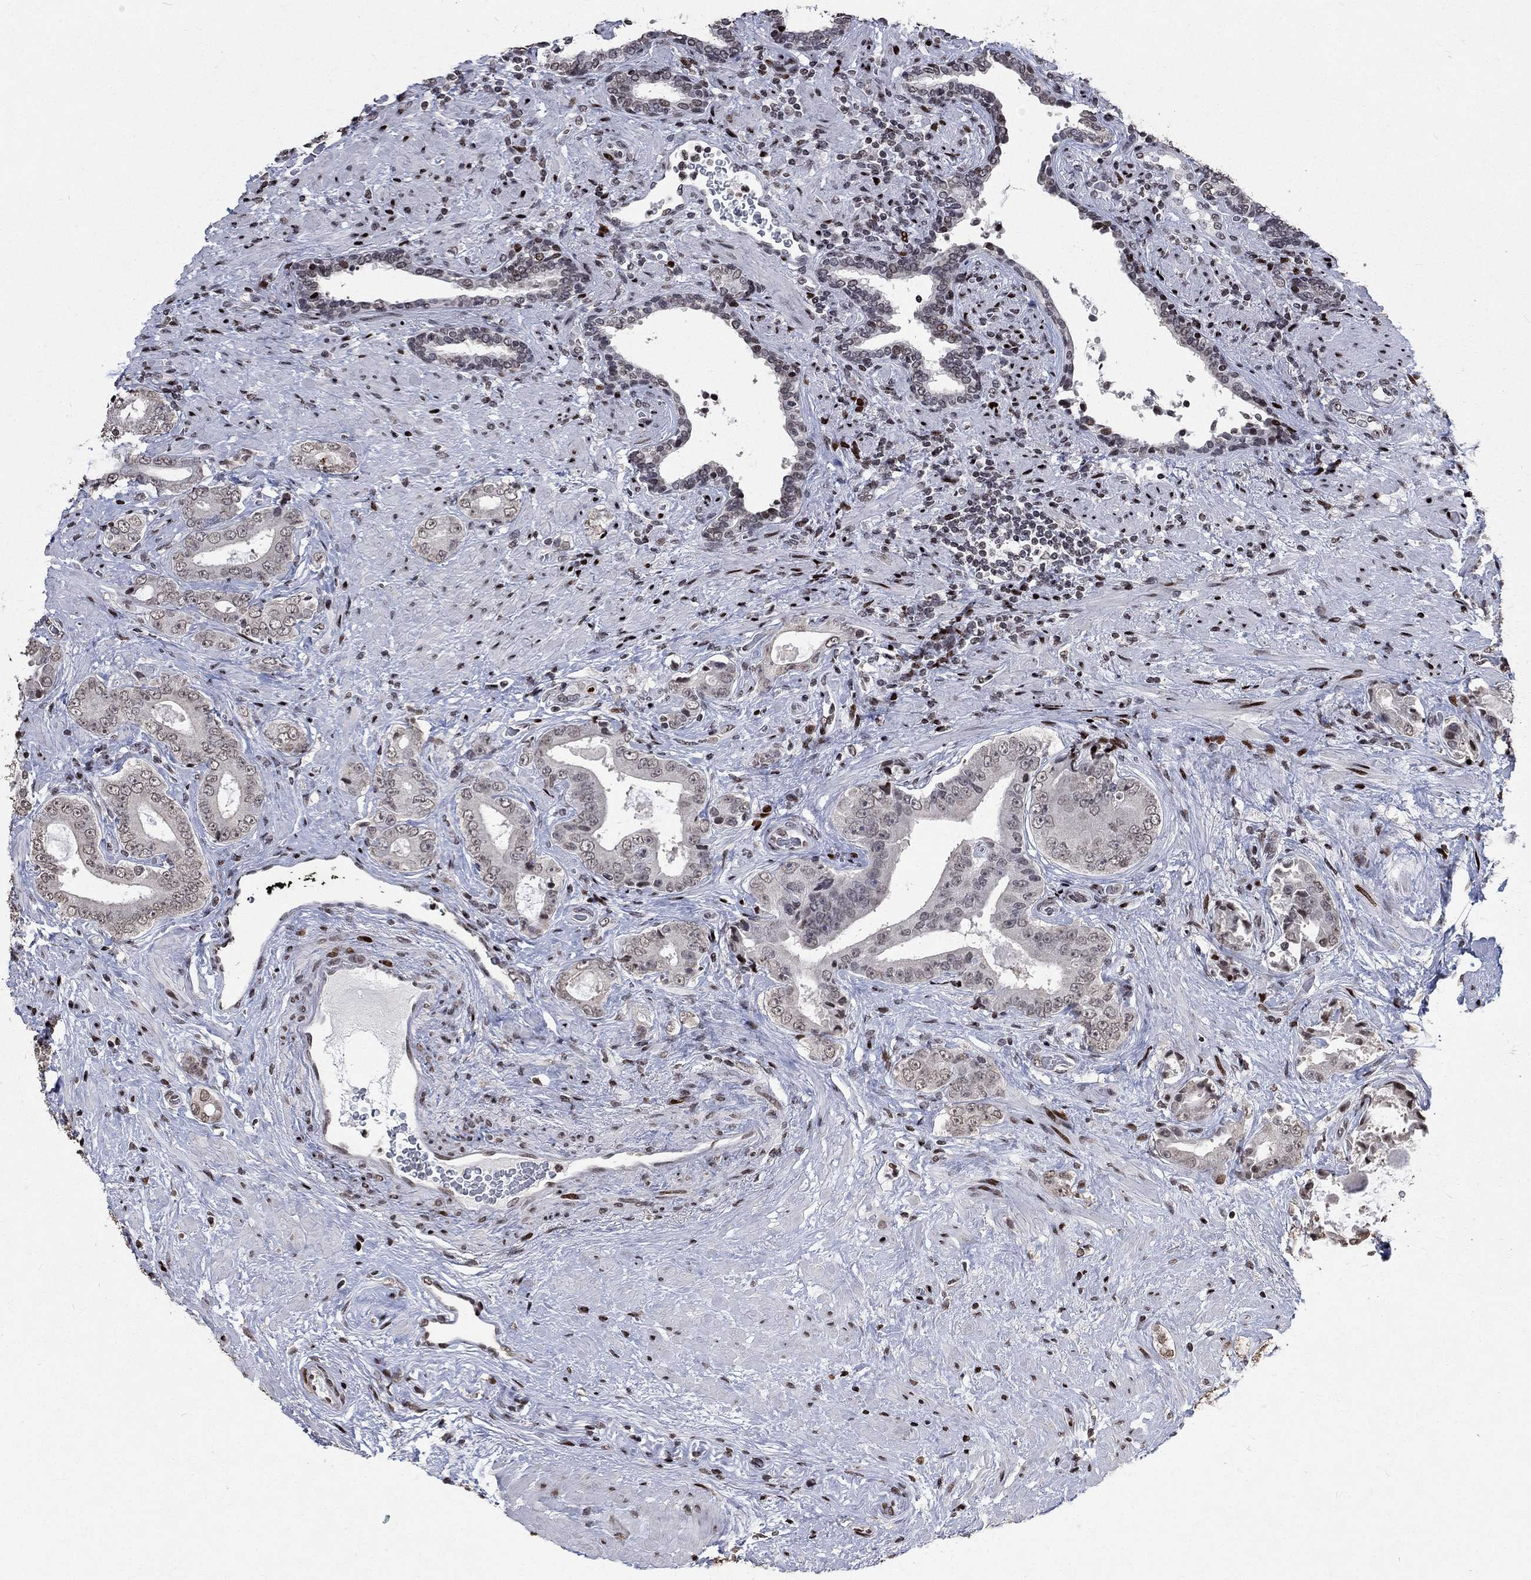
{"staining": {"intensity": "negative", "quantity": "none", "location": "none"}, "tissue": "prostate cancer", "cell_type": "Tumor cells", "image_type": "cancer", "snomed": [{"axis": "morphology", "description": "Adenocarcinoma, Low grade"}, {"axis": "topography", "description": "Prostate and seminal vesicle, NOS"}], "caption": "High power microscopy image of an immunohistochemistry (IHC) histopathology image of prostate cancer (low-grade adenocarcinoma), revealing no significant expression in tumor cells.", "gene": "SRSF3", "patient": {"sex": "male", "age": 61}}